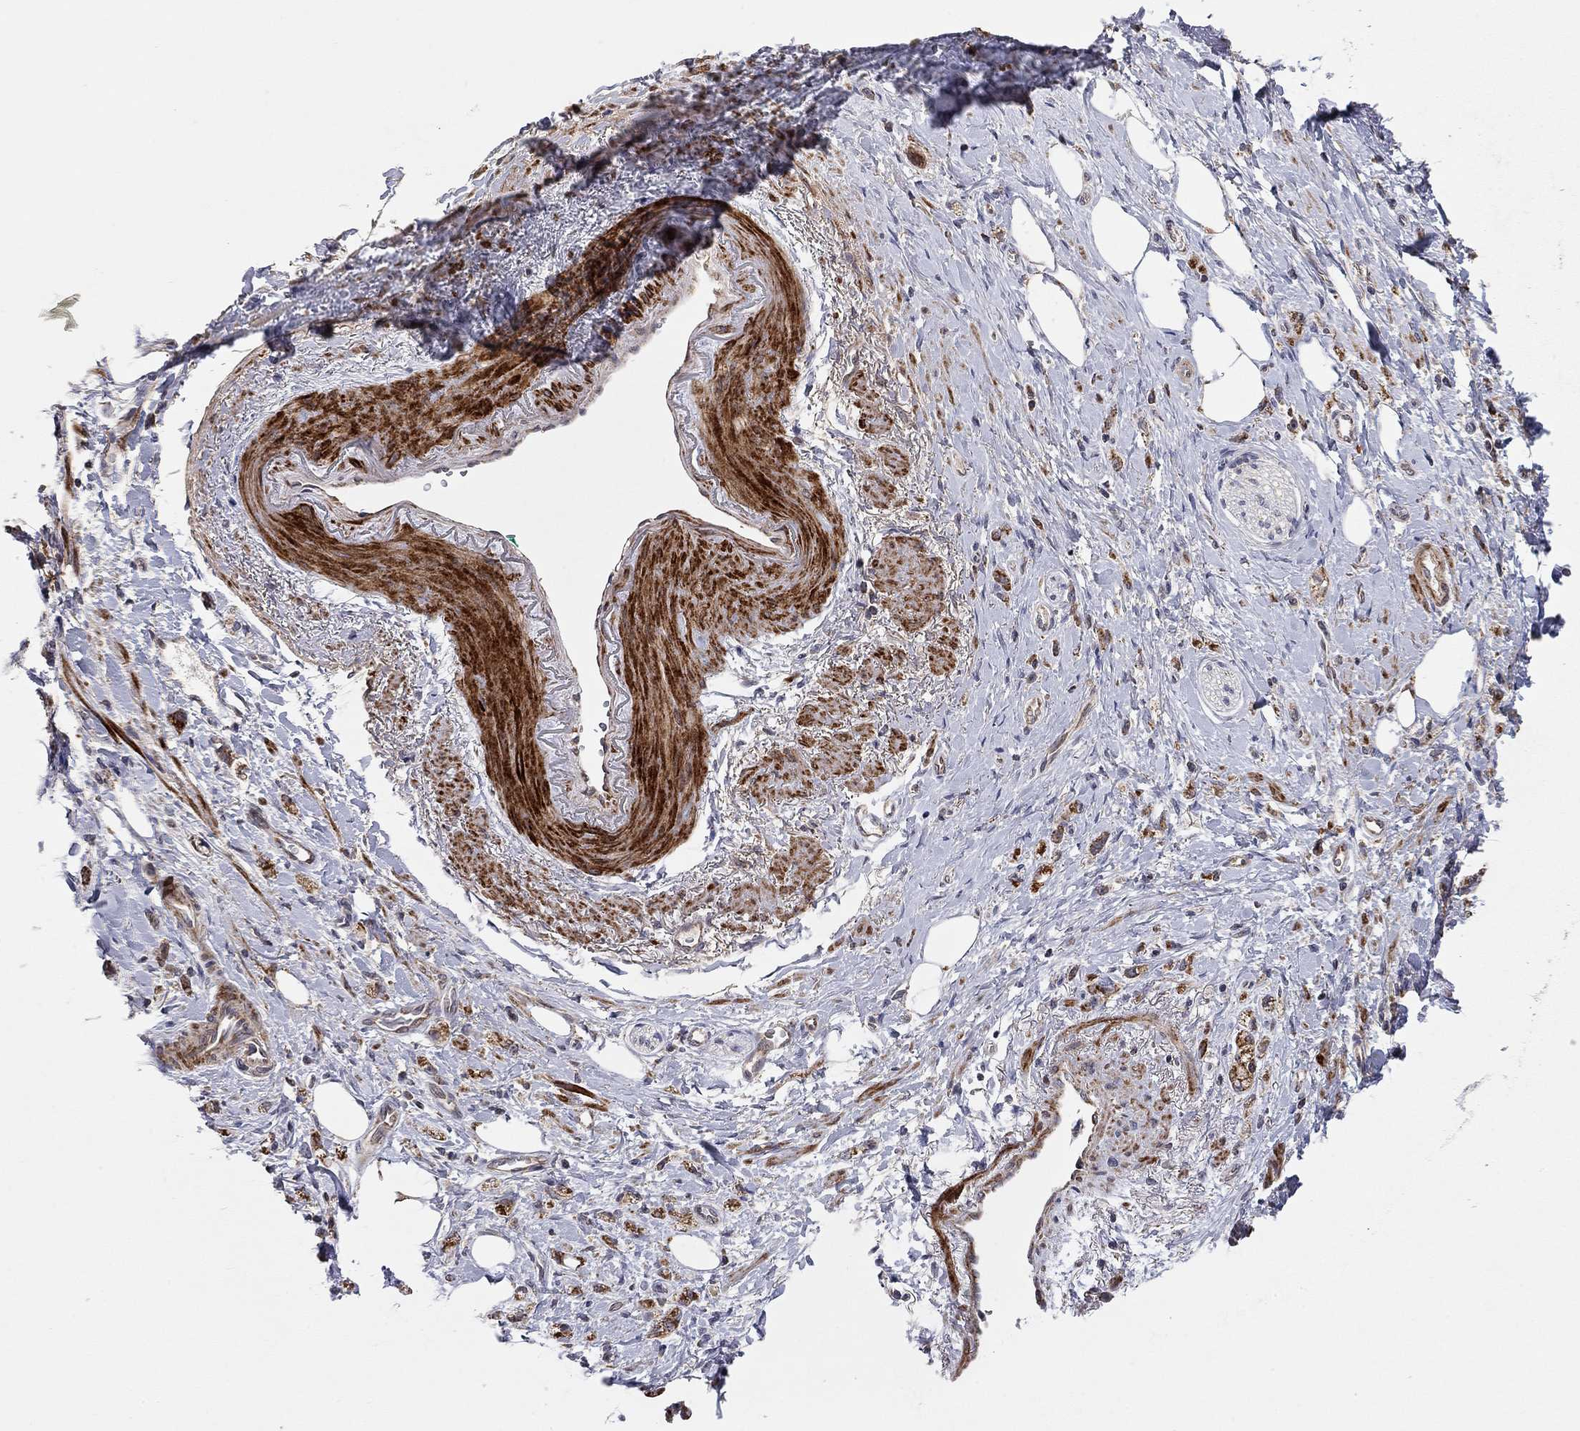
{"staining": {"intensity": "strong", "quantity": ">75%", "location": "cytoplasmic/membranous"}, "tissue": "stomach cancer", "cell_type": "Tumor cells", "image_type": "cancer", "snomed": [{"axis": "morphology", "description": "Adenocarcinoma, NOS"}, {"axis": "topography", "description": "Stomach"}], "caption": "A brown stain labels strong cytoplasmic/membranous expression of a protein in human stomach cancer (adenocarcinoma) tumor cells.", "gene": "IDS", "patient": {"sex": "male", "age": 77}}